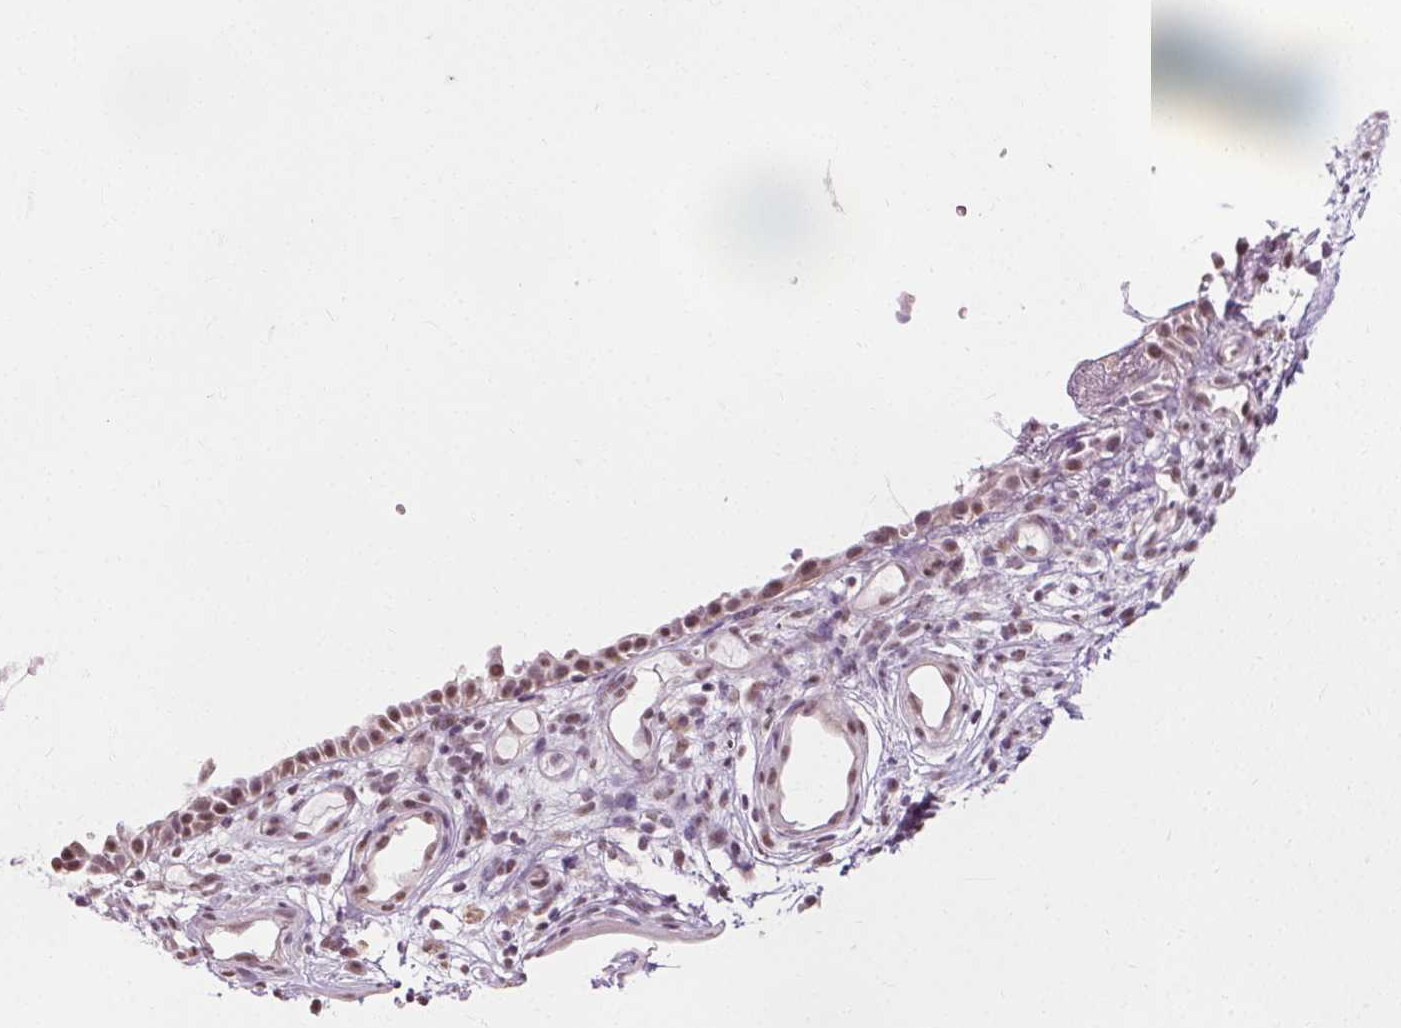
{"staining": {"intensity": "weak", "quantity": ">75%", "location": "nuclear"}, "tissue": "nasopharynx", "cell_type": "Respiratory epithelial cells", "image_type": "normal", "snomed": [{"axis": "morphology", "description": "Normal tissue, NOS"}, {"axis": "morphology", "description": "Inflammation, NOS"}, {"axis": "topography", "description": "Nasopharynx"}], "caption": "Benign nasopharynx reveals weak nuclear expression in about >75% of respiratory epithelial cells, visualized by immunohistochemistry. The protein of interest is shown in brown color, while the nuclei are stained blue.", "gene": "CEBPA", "patient": {"sex": "male", "age": 54}}